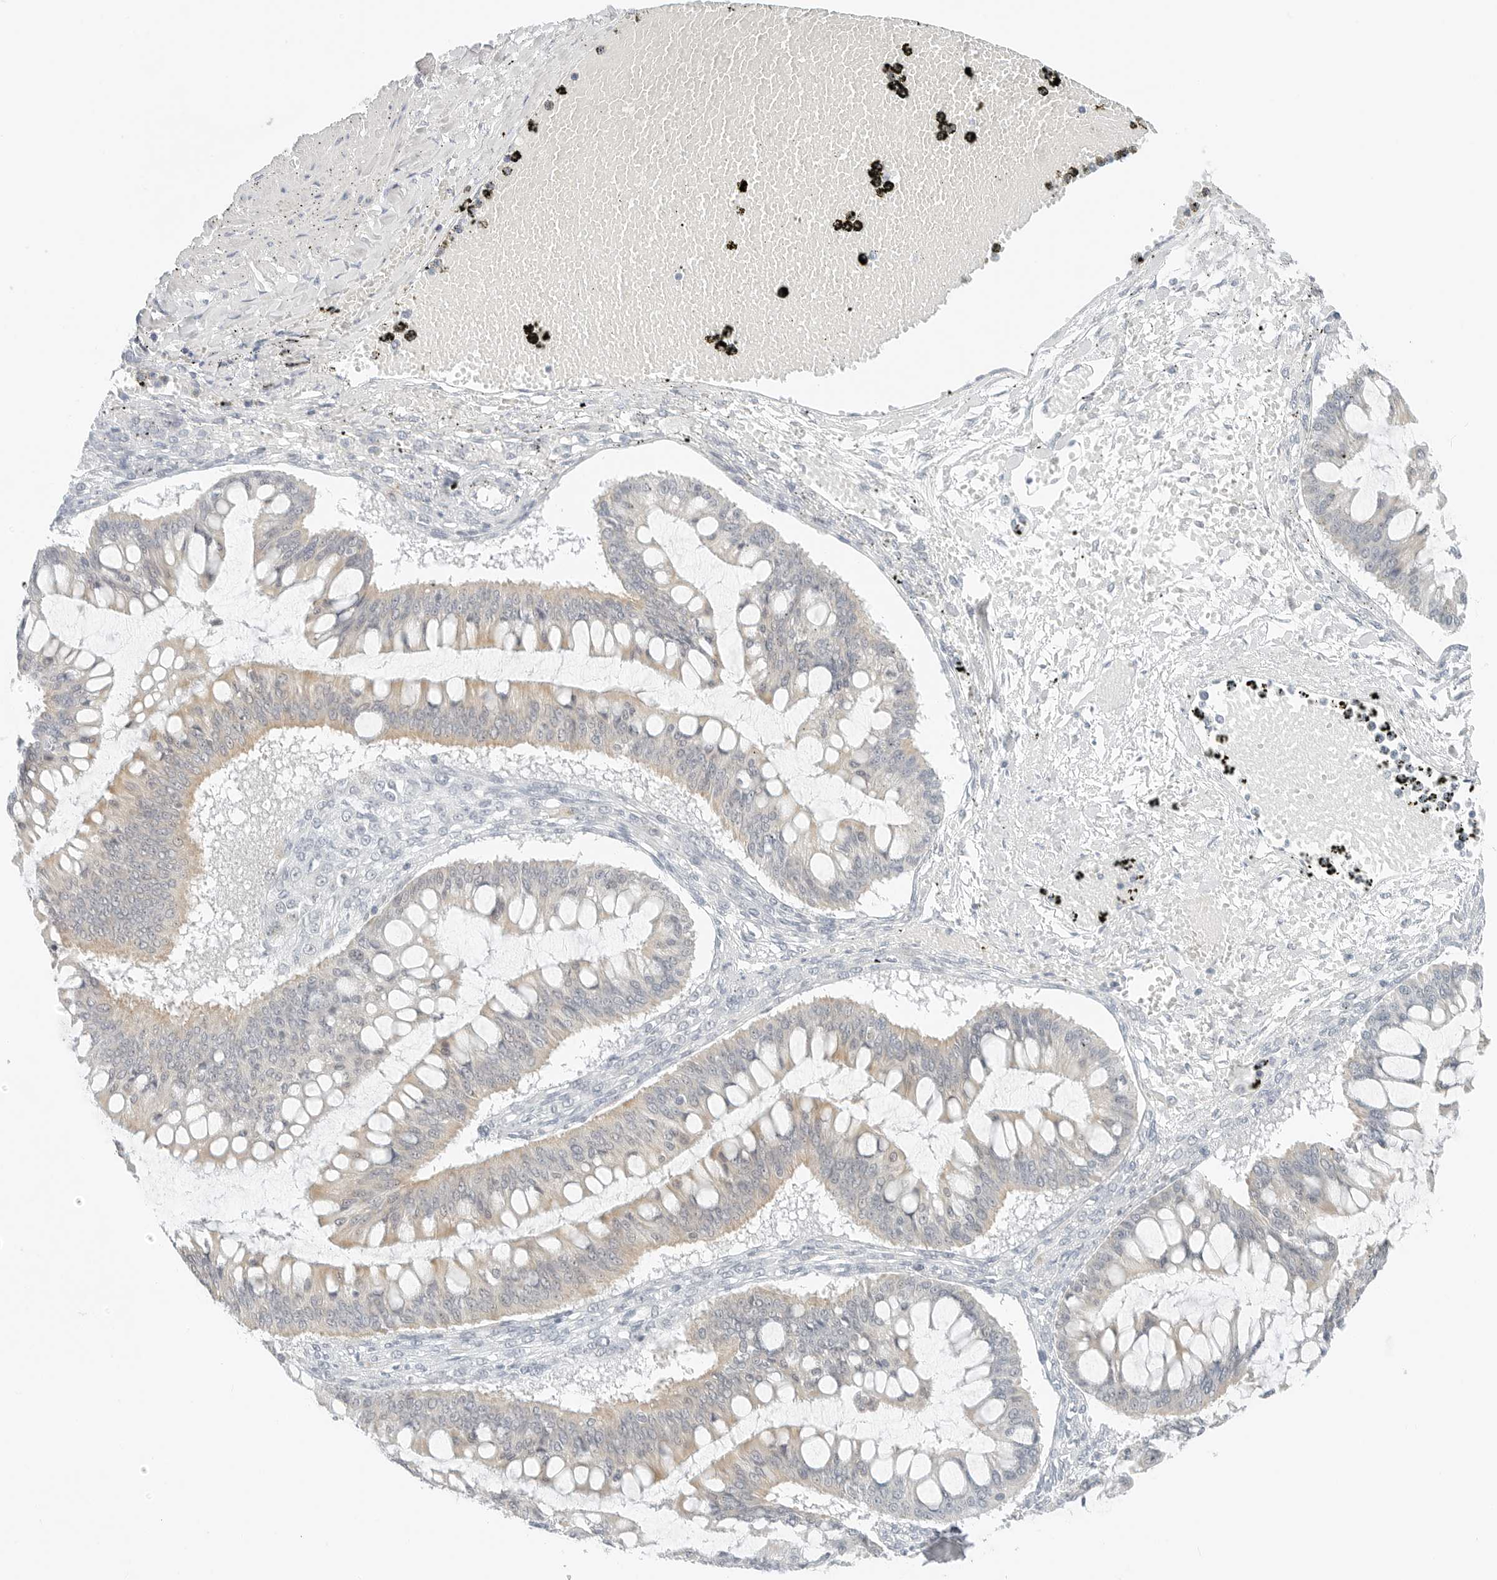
{"staining": {"intensity": "weak", "quantity": ">75%", "location": "cytoplasmic/membranous"}, "tissue": "ovarian cancer", "cell_type": "Tumor cells", "image_type": "cancer", "snomed": [{"axis": "morphology", "description": "Cystadenocarcinoma, mucinous, NOS"}, {"axis": "topography", "description": "Ovary"}], "caption": "IHC photomicrograph of neoplastic tissue: ovarian mucinous cystadenocarcinoma stained using immunohistochemistry reveals low levels of weak protein expression localized specifically in the cytoplasmic/membranous of tumor cells, appearing as a cytoplasmic/membranous brown color.", "gene": "CCSAP", "patient": {"sex": "female", "age": 73}}